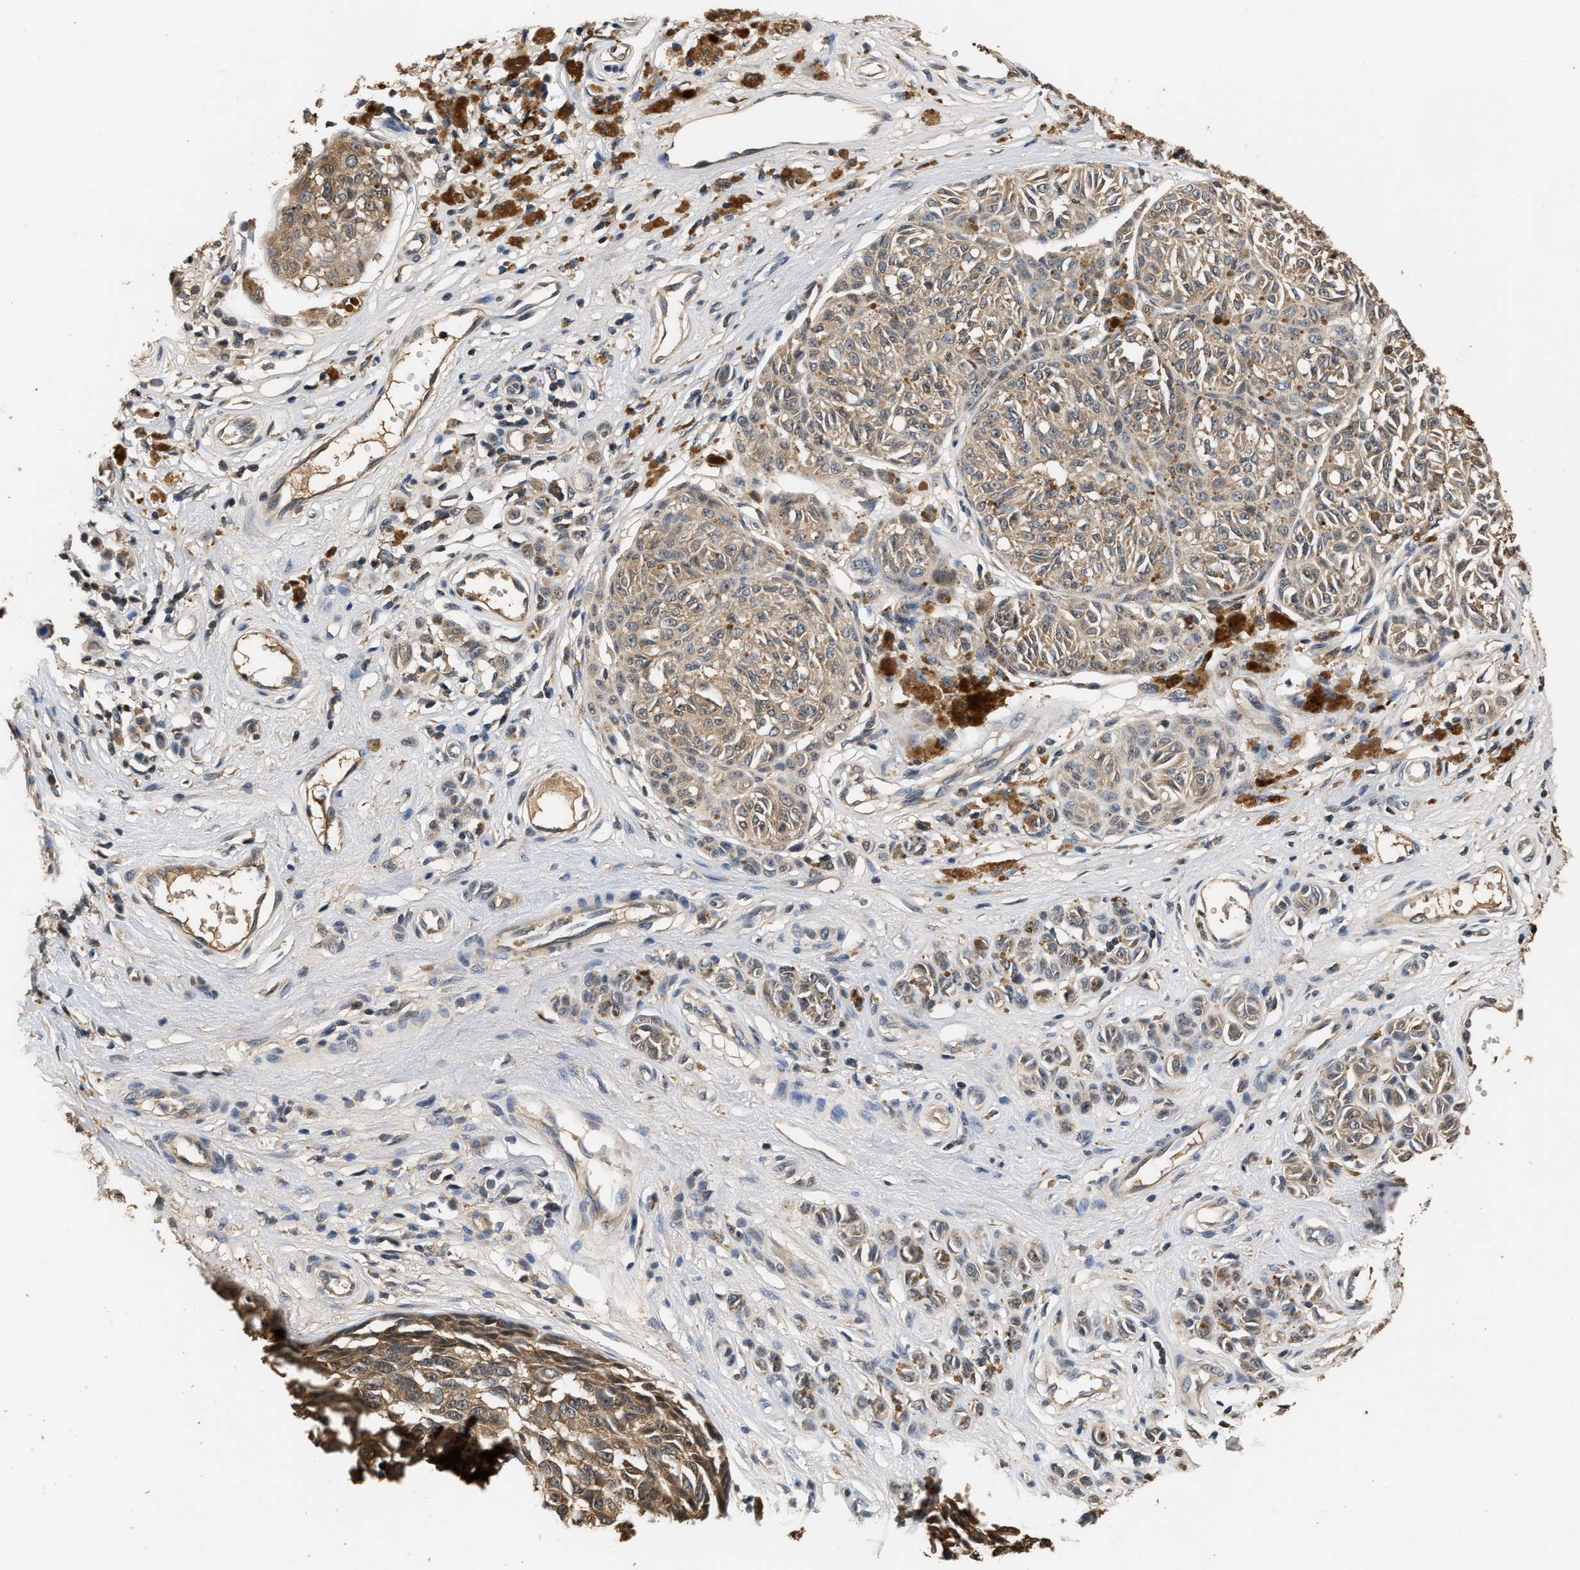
{"staining": {"intensity": "moderate", "quantity": ">75%", "location": "cytoplasmic/membranous"}, "tissue": "melanoma", "cell_type": "Tumor cells", "image_type": "cancer", "snomed": [{"axis": "morphology", "description": "Malignant melanoma, NOS"}, {"axis": "topography", "description": "Skin"}], "caption": "This is an image of IHC staining of melanoma, which shows moderate expression in the cytoplasmic/membranous of tumor cells.", "gene": "GPI", "patient": {"sex": "female", "age": 58}}